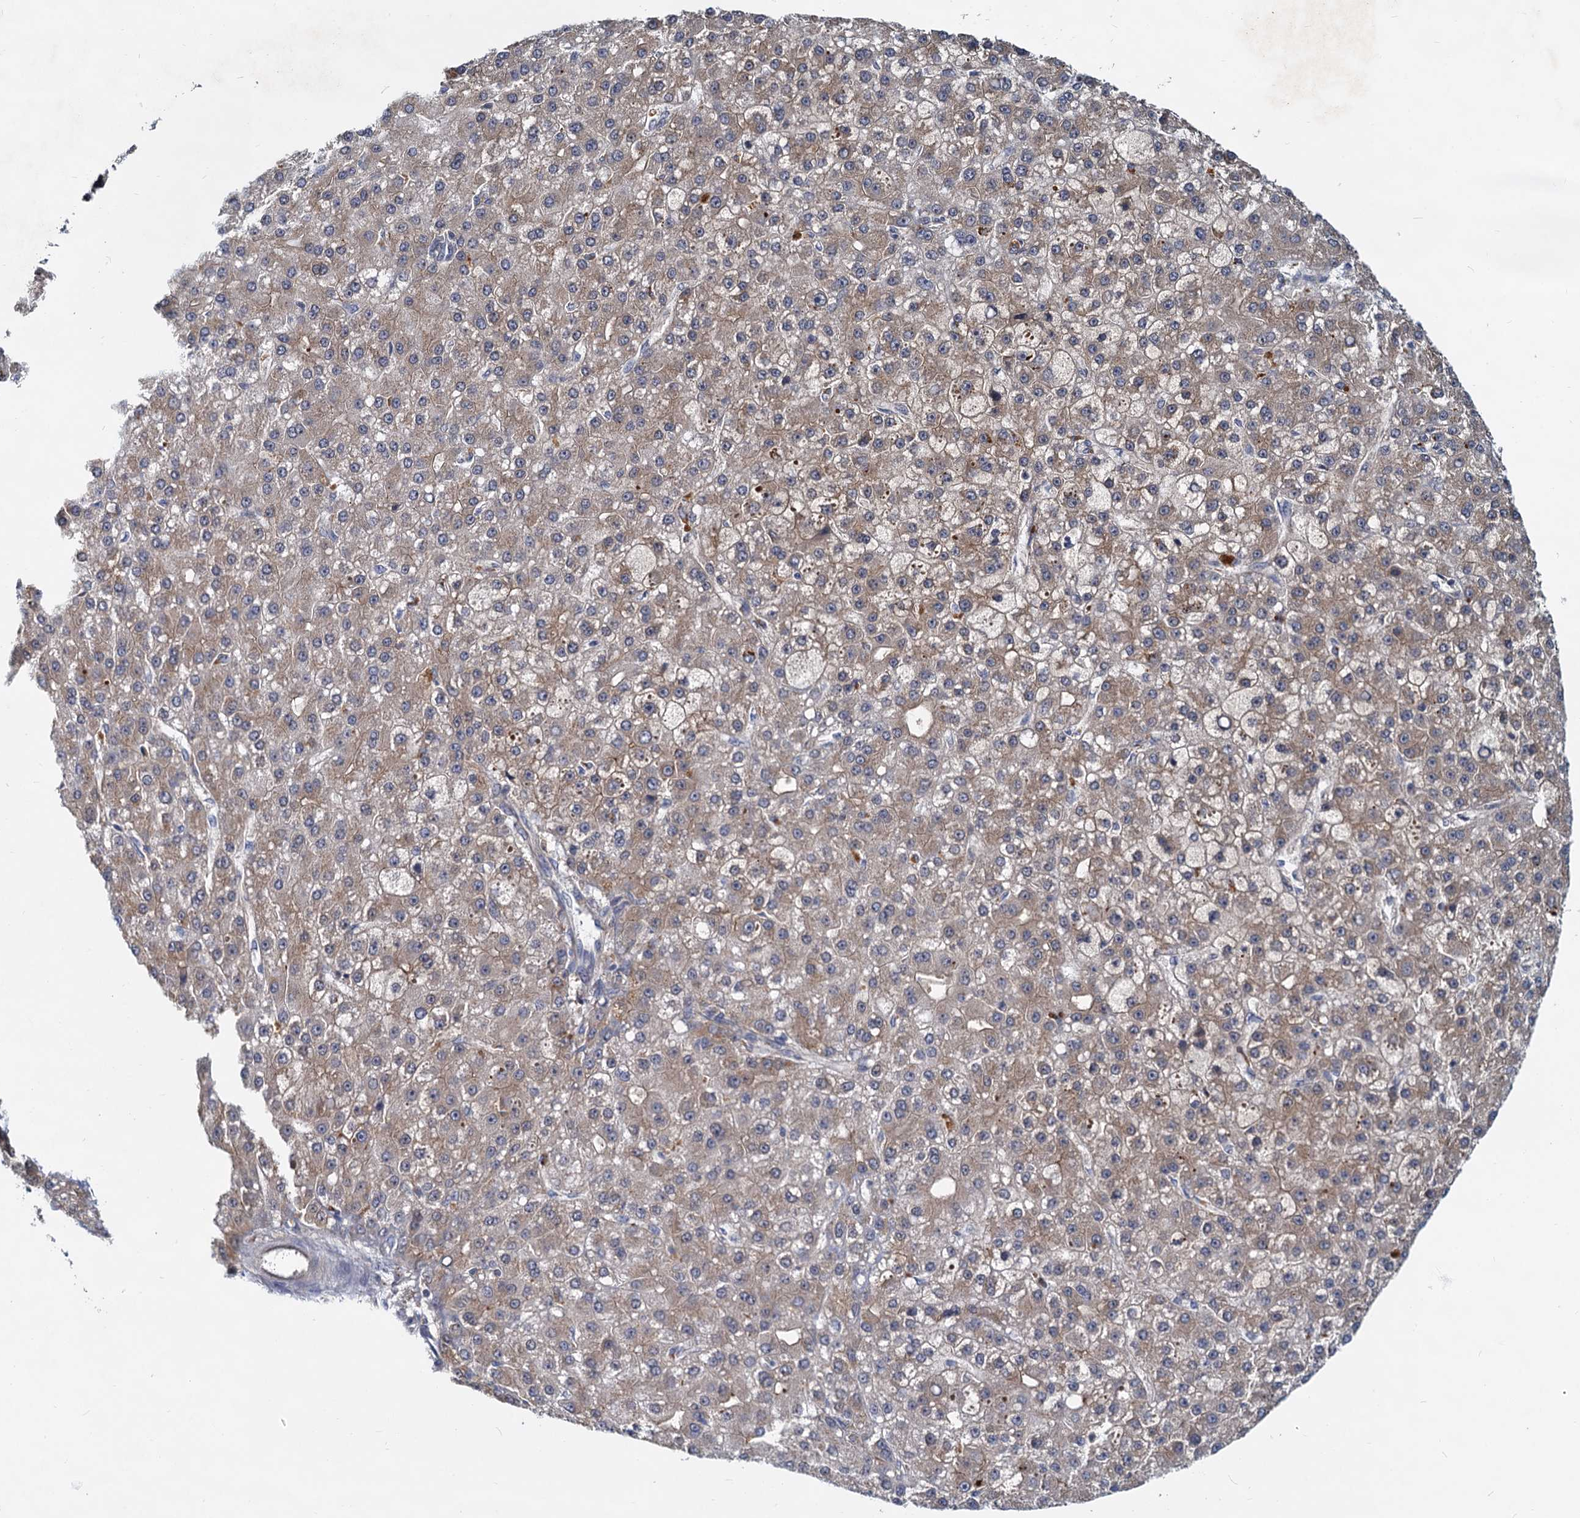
{"staining": {"intensity": "weak", "quantity": "25%-75%", "location": "cytoplasmic/membranous"}, "tissue": "liver cancer", "cell_type": "Tumor cells", "image_type": "cancer", "snomed": [{"axis": "morphology", "description": "Carcinoma, Hepatocellular, NOS"}, {"axis": "topography", "description": "Liver"}], "caption": "This photomicrograph reveals liver cancer (hepatocellular carcinoma) stained with immunohistochemistry (IHC) to label a protein in brown. The cytoplasmic/membranous of tumor cells show weak positivity for the protein. Nuclei are counter-stained blue.", "gene": "TOLLIP", "patient": {"sex": "male", "age": 67}}